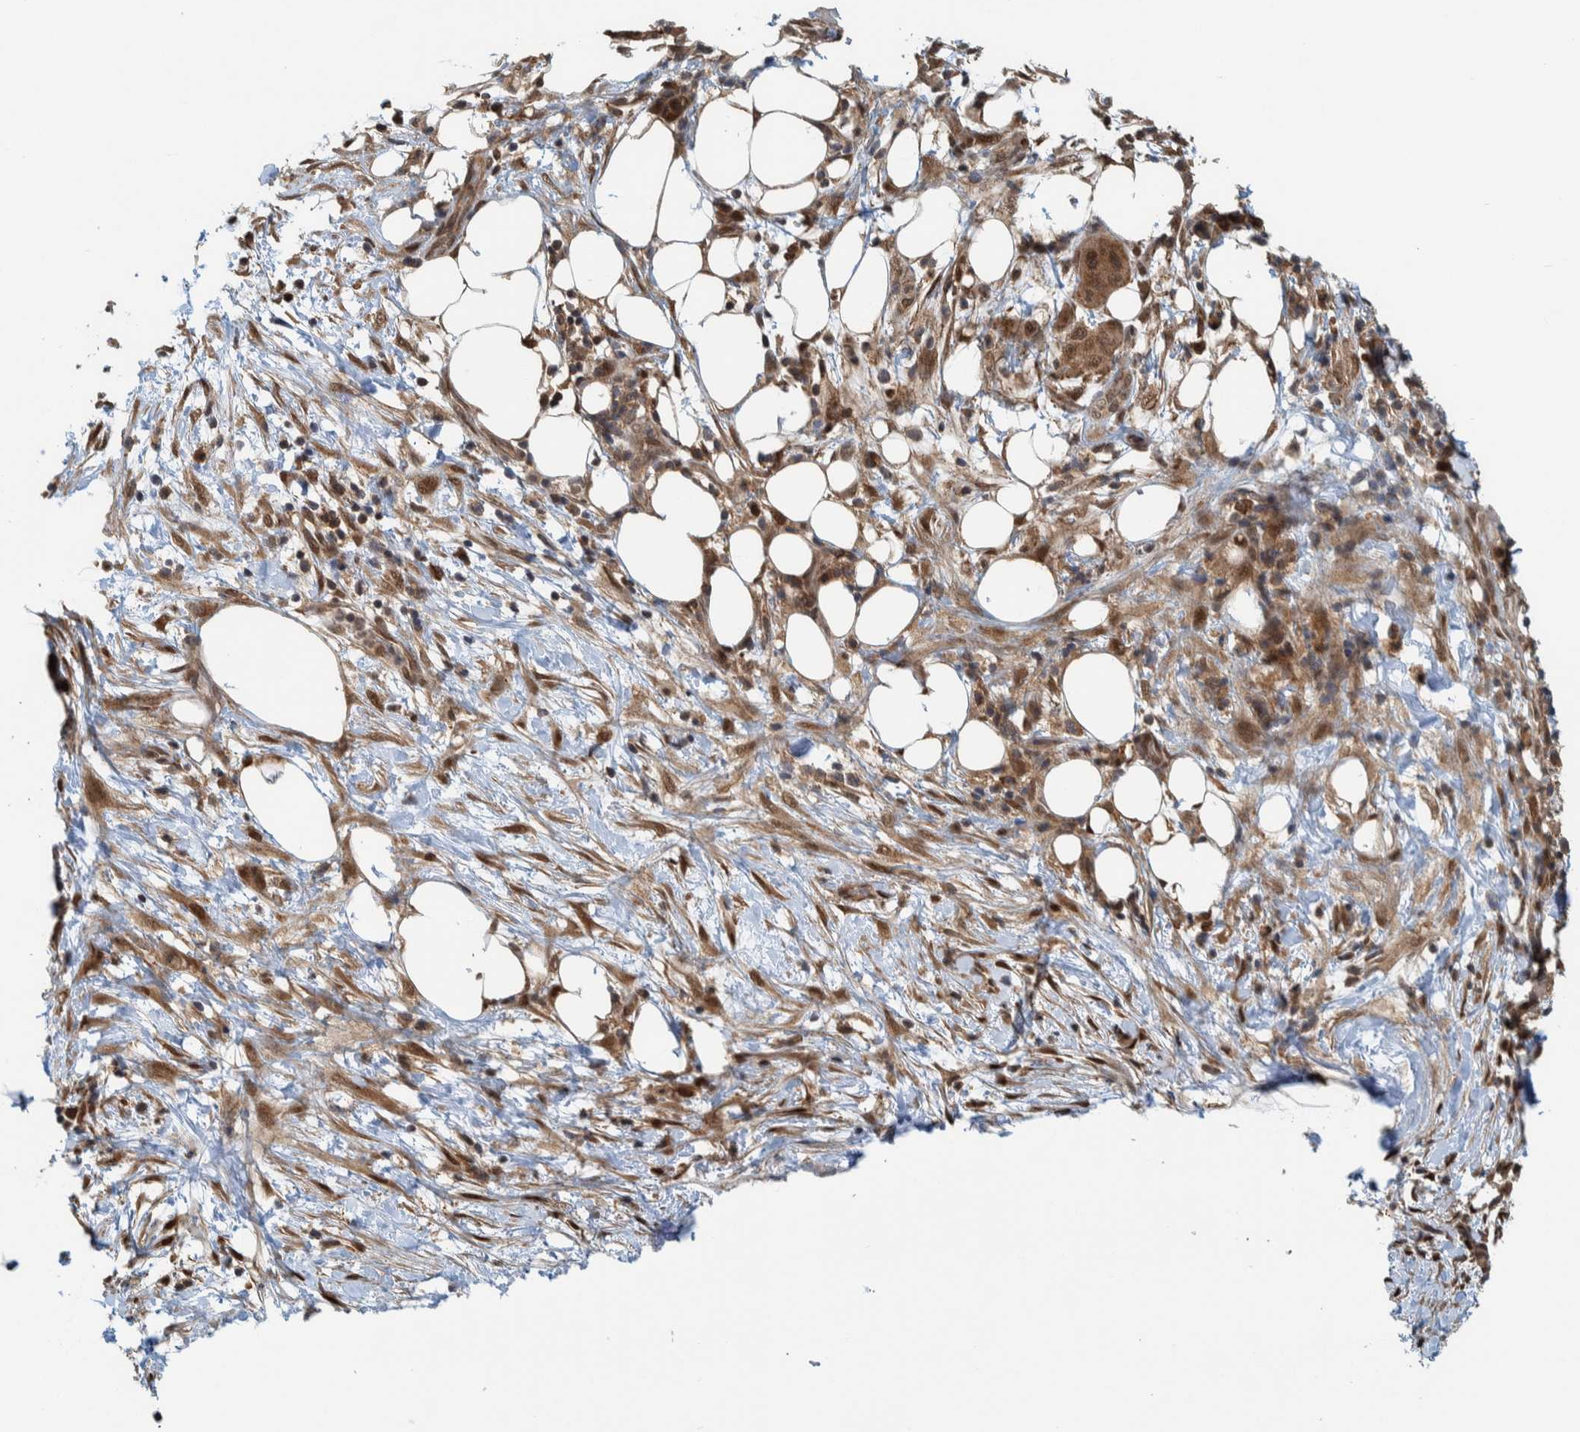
{"staining": {"intensity": "moderate", "quantity": ">75%", "location": "cytoplasmic/membranous,nuclear"}, "tissue": "pancreatic cancer", "cell_type": "Tumor cells", "image_type": "cancer", "snomed": [{"axis": "morphology", "description": "Adenocarcinoma, NOS"}, {"axis": "topography", "description": "Pancreas"}], "caption": "A brown stain labels moderate cytoplasmic/membranous and nuclear positivity of a protein in pancreatic adenocarcinoma tumor cells.", "gene": "COPS3", "patient": {"sex": "female", "age": 78}}